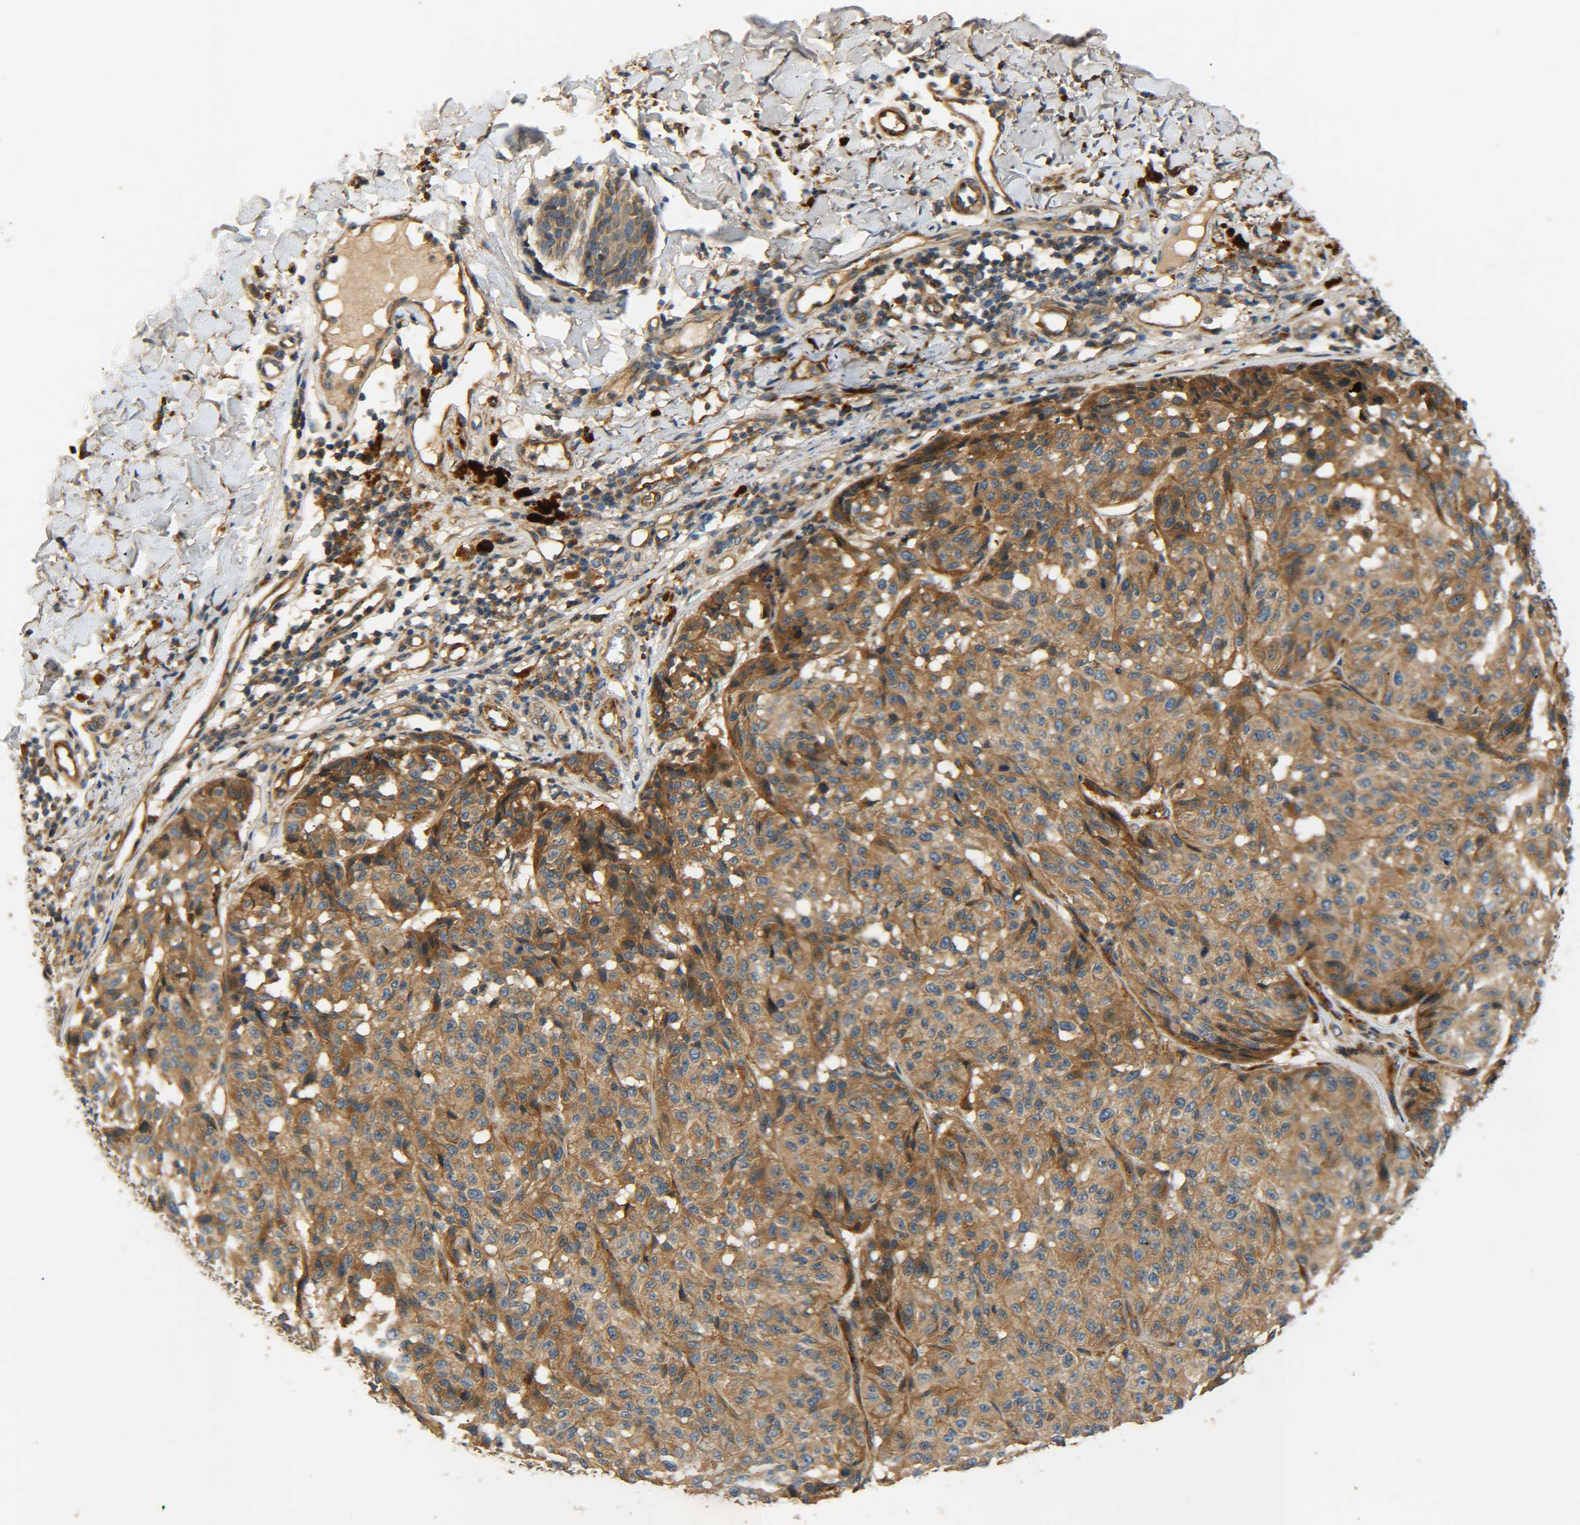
{"staining": {"intensity": "moderate", "quantity": ">75%", "location": "cytoplasmic/membranous"}, "tissue": "melanoma", "cell_type": "Tumor cells", "image_type": "cancer", "snomed": [{"axis": "morphology", "description": "Malignant melanoma, NOS"}, {"axis": "topography", "description": "Skin"}], "caption": "Immunohistochemical staining of human melanoma reveals moderate cytoplasmic/membranous protein positivity in approximately >75% of tumor cells.", "gene": "LRCH3", "patient": {"sex": "female", "age": 46}}